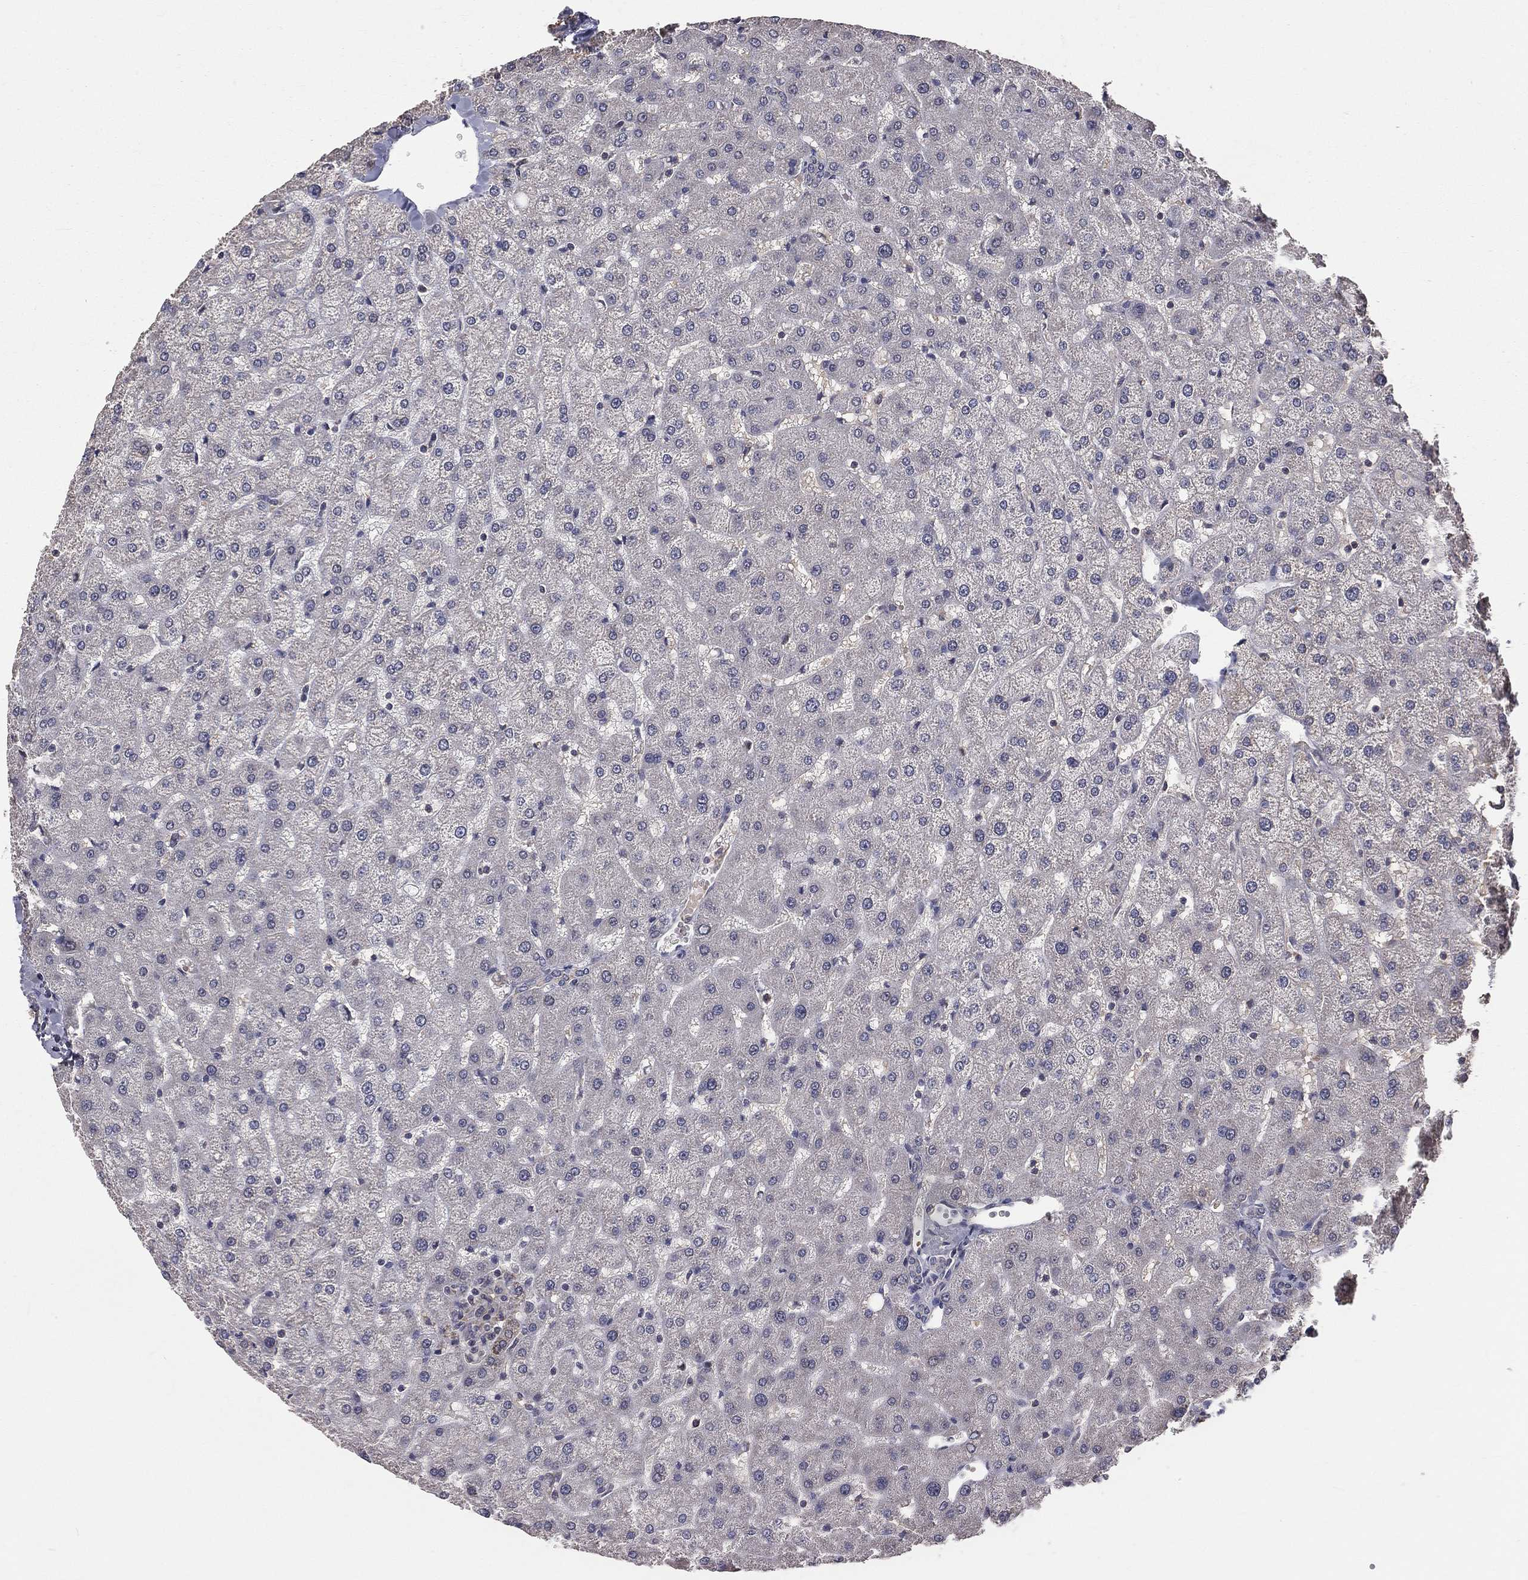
{"staining": {"intensity": "negative", "quantity": "none", "location": "none"}, "tissue": "liver", "cell_type": "Cholangiocytes", "image_type": "normal", "snomed": [{"axis": "morphology", "description": "Normal tissue, NOS"}, {"axis": "topography", "description": "Liver"}], "caption": "DAB immunohistochemical staining of benign human liver displays no significant expression in cholangiocytes.", "gene": "MRPL46", "patient": {"sex": "female", "age": 50}}